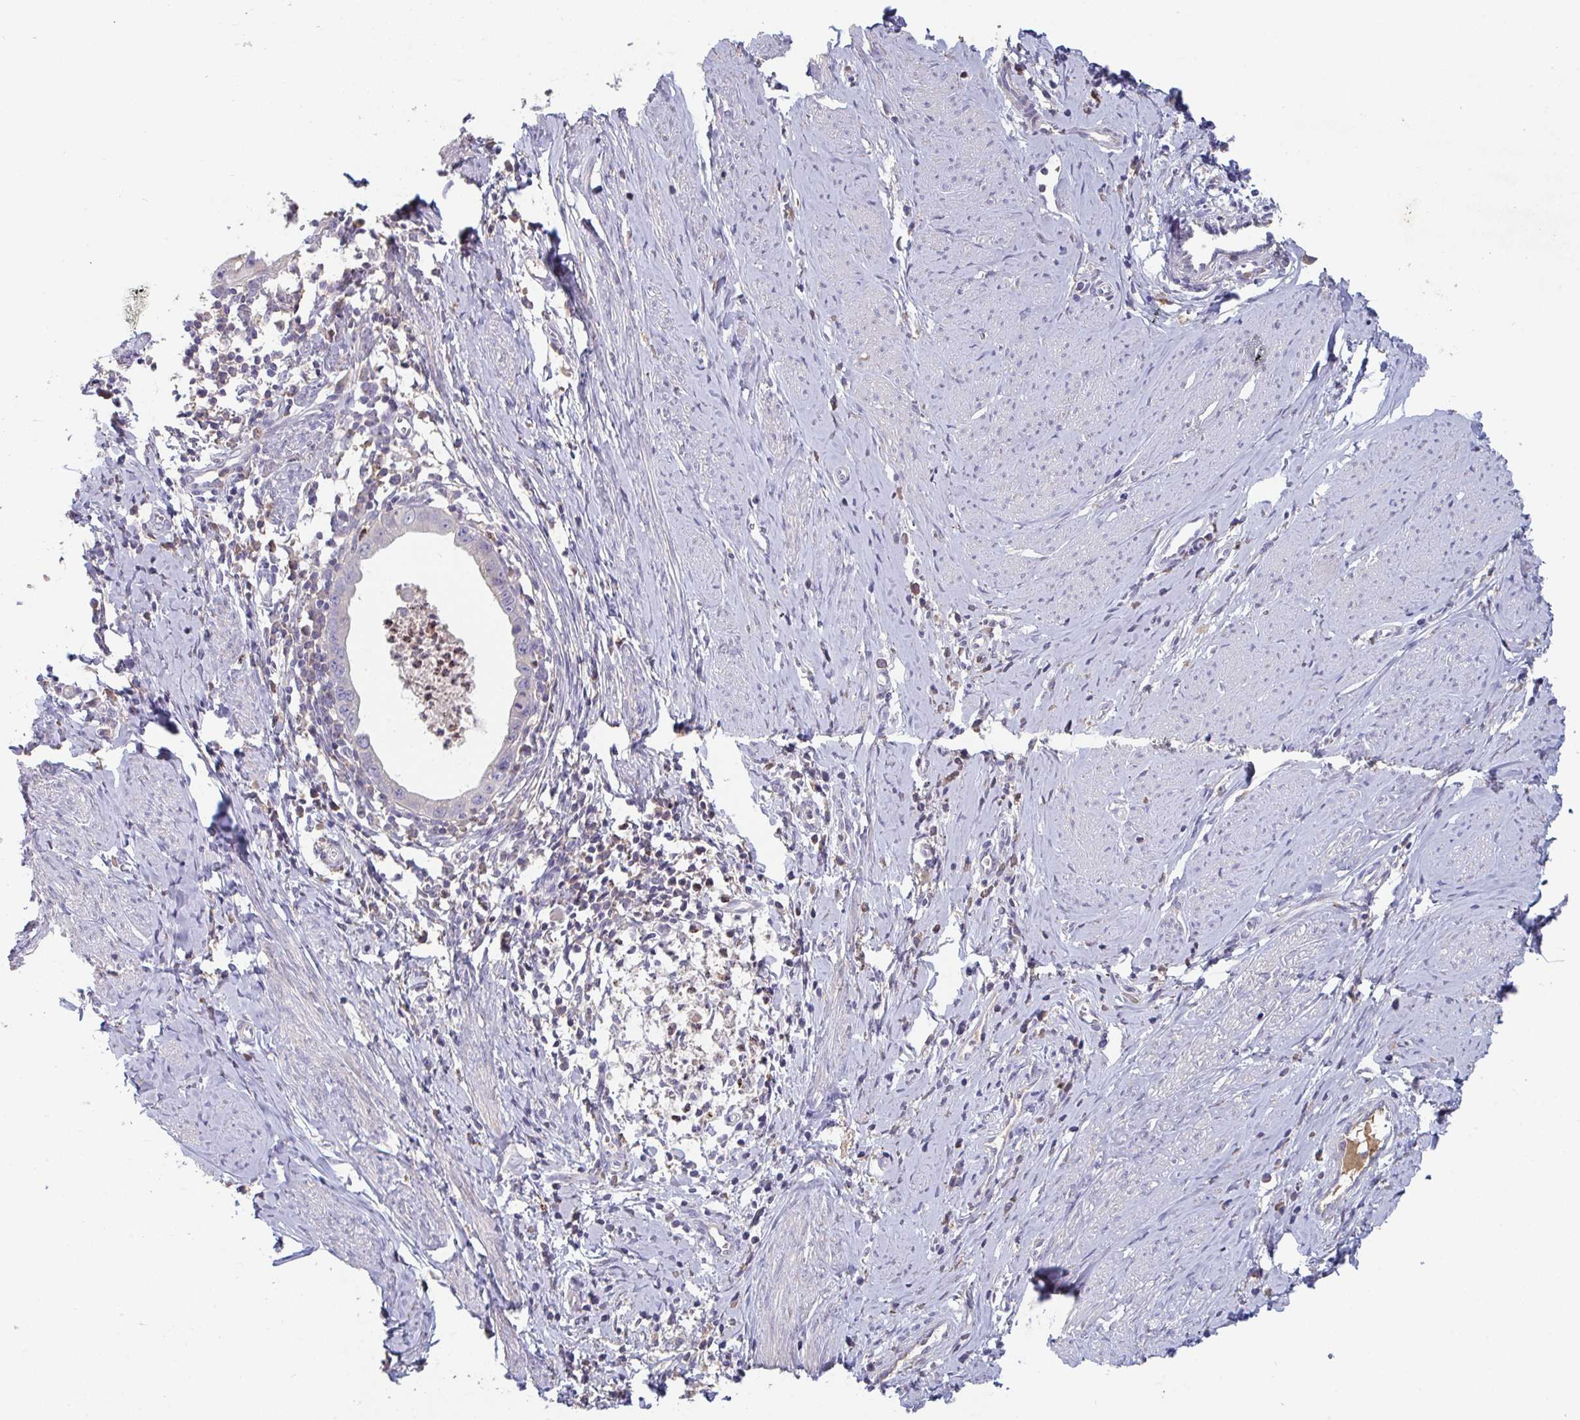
{"staining": {"intensity": "negative", "quantity": "none", "location": "none"}, "tissue": "cervical cancer", "cell_type": "Tumor cells", "image_type": "cancer", "snomed": [{"axis": "morphology", "description": "Adenocarcinoma, NOS"}, {"axis": "topography", "description": "Cervix"}], "caption": "Tumor cells show no significant protein expression in cervical adenocarcinoma.", "gene": "HGFAC", "patient": {"sex": "female", "age": 36}}